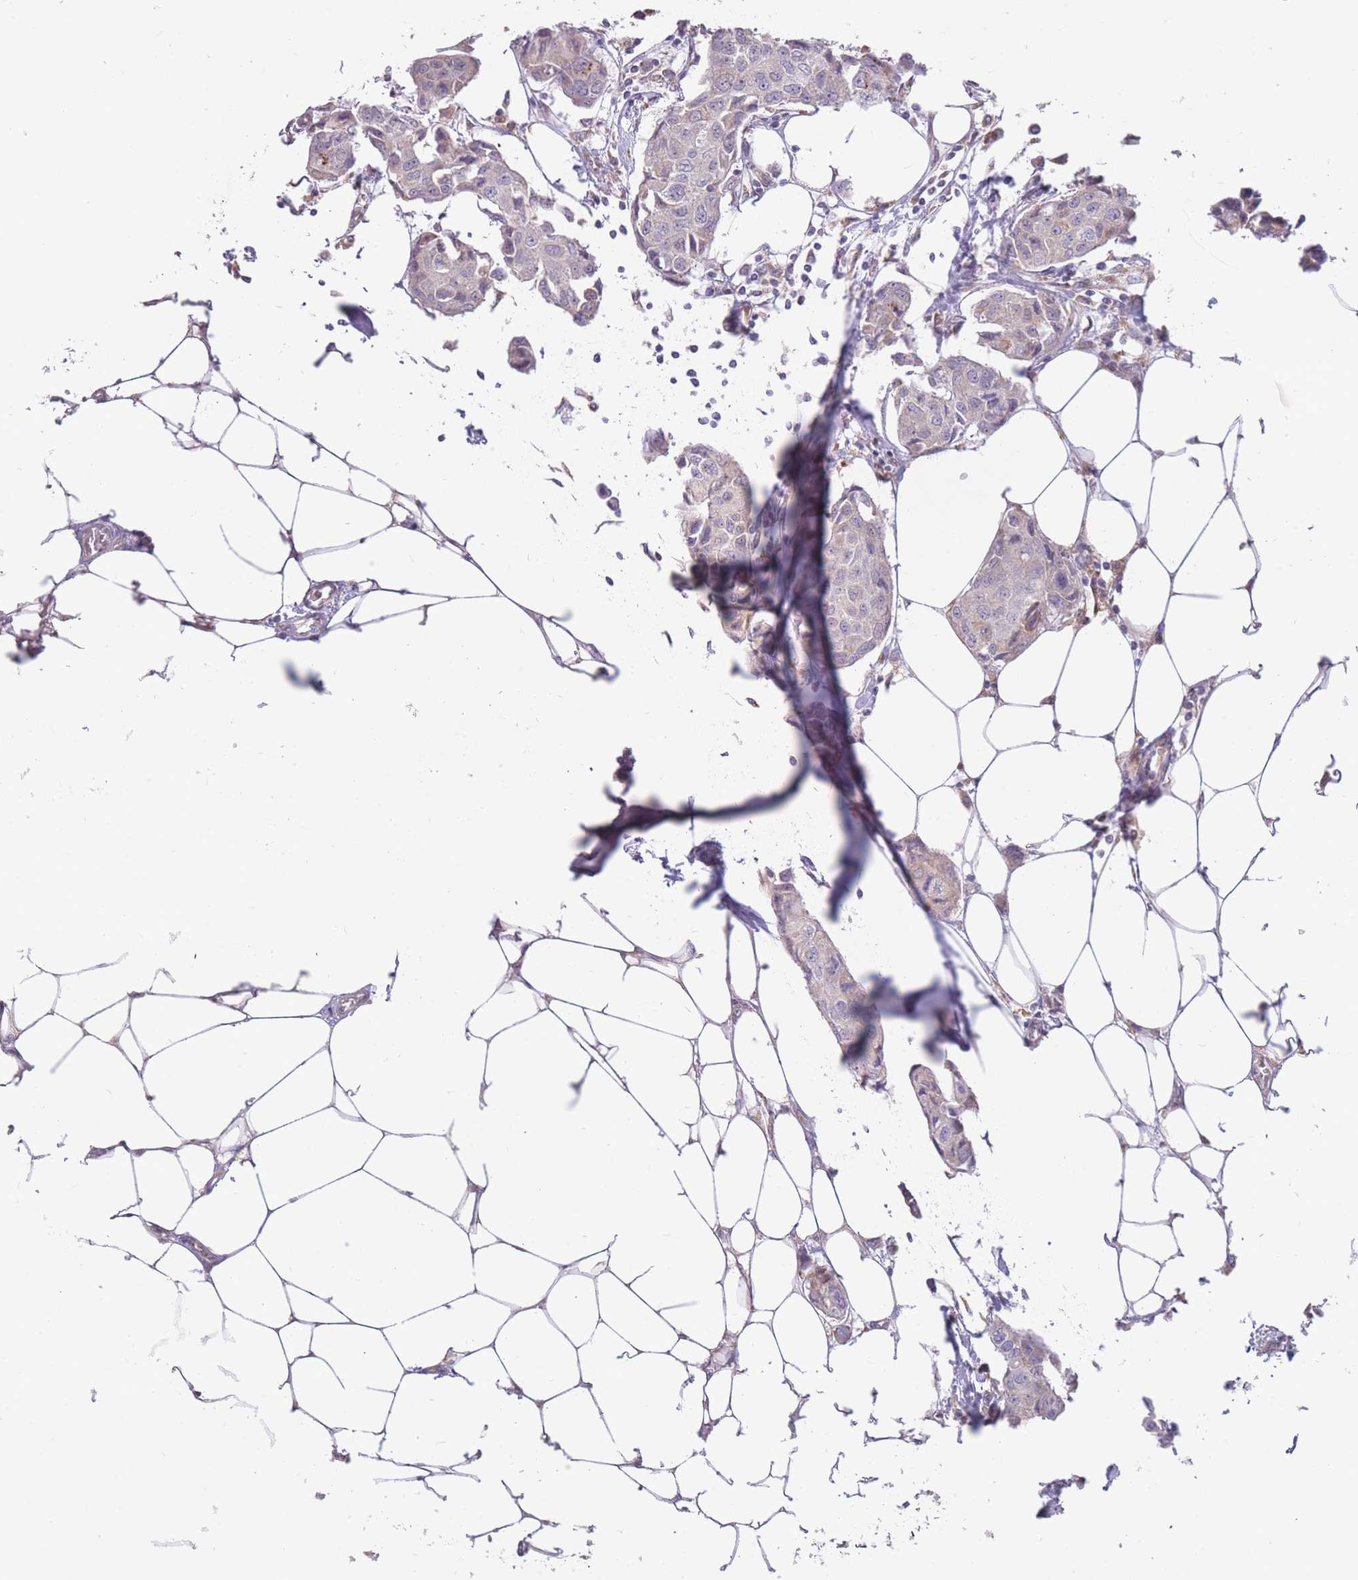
{"staining": {"intensity": "negative", "quantity": "none", "location": "none"}, "tissue": "breast cancer", "cell_type": "Tumor cells", "image_type": "cancer", "snomed": [{"axis": "morphology", "description": "Duct carcinoma"}, {"axis": "topography", "description": "Breast"}, {"axis": "topography", "description": "Lymph node"}], "caption": "High power microscopy image of an IHC image of infiltrating ductal carcinoma (breast), revealing no significant positivity in tumor cells. The staining was performed using DAB (3,3'-diaminobenzidine) to visualize the protein expression in brown, while the nuclei were stained in blue with hematoxylin (Magnification: 20x).", "gene": "TRAPPC5", "patient": {"sex": "female", "age": 80}}